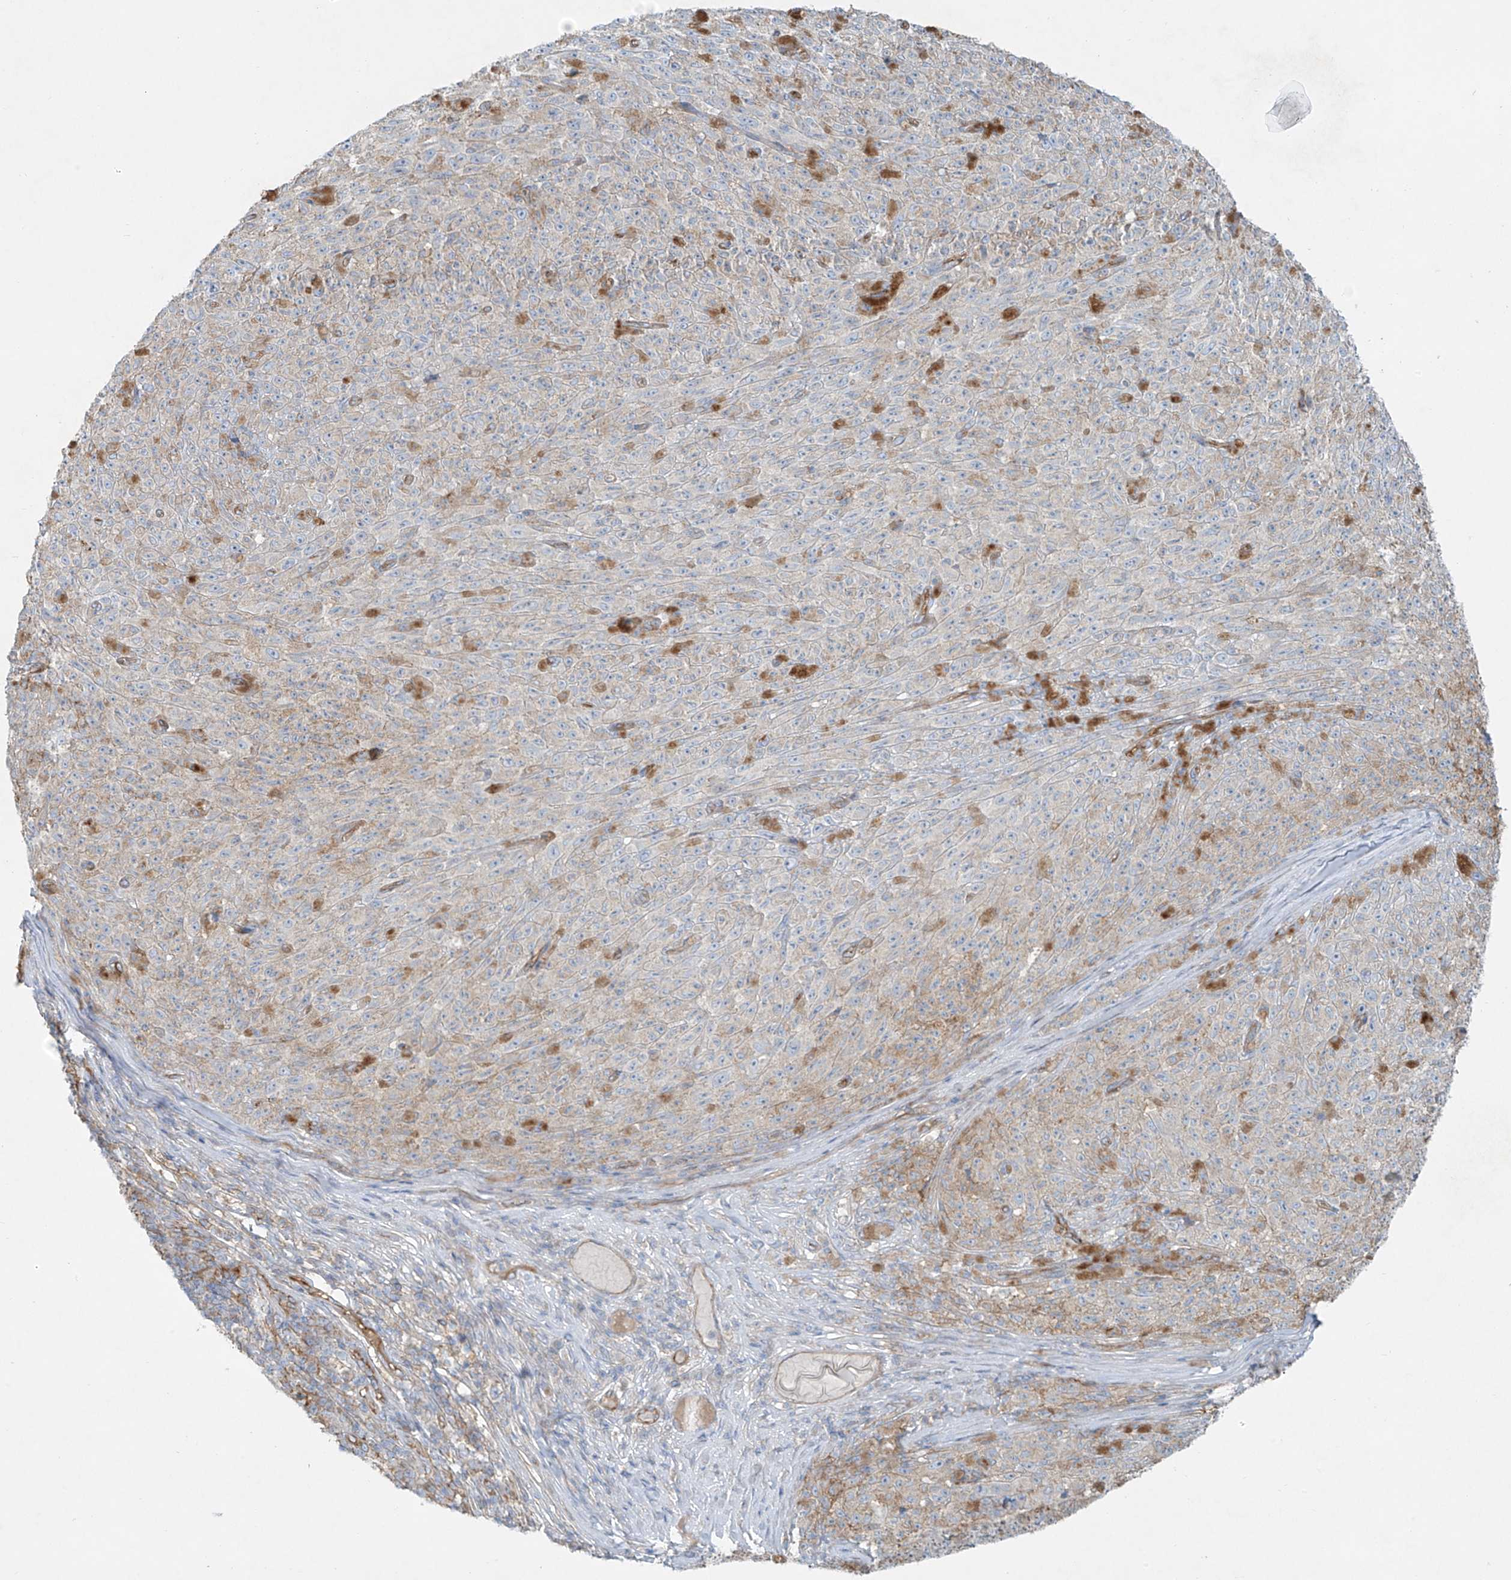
{"staining": {"intensity": "negative", "quantity": "none", "location": "none"}, "tissue": "melanoma", "cell_type": "Tumor cells", "image_type": "cancer", "snomed": [{"axis": "morphology", "description": "Malignant melanoma, NOS"}, {"axis": "topography", "description": "Skin"}], "caption": "Micrograph shows no protein positivity in tumor cells of melanoma tissue.", "gene": "VAMP5", "patient": {"sex": "female", "age": 82}}